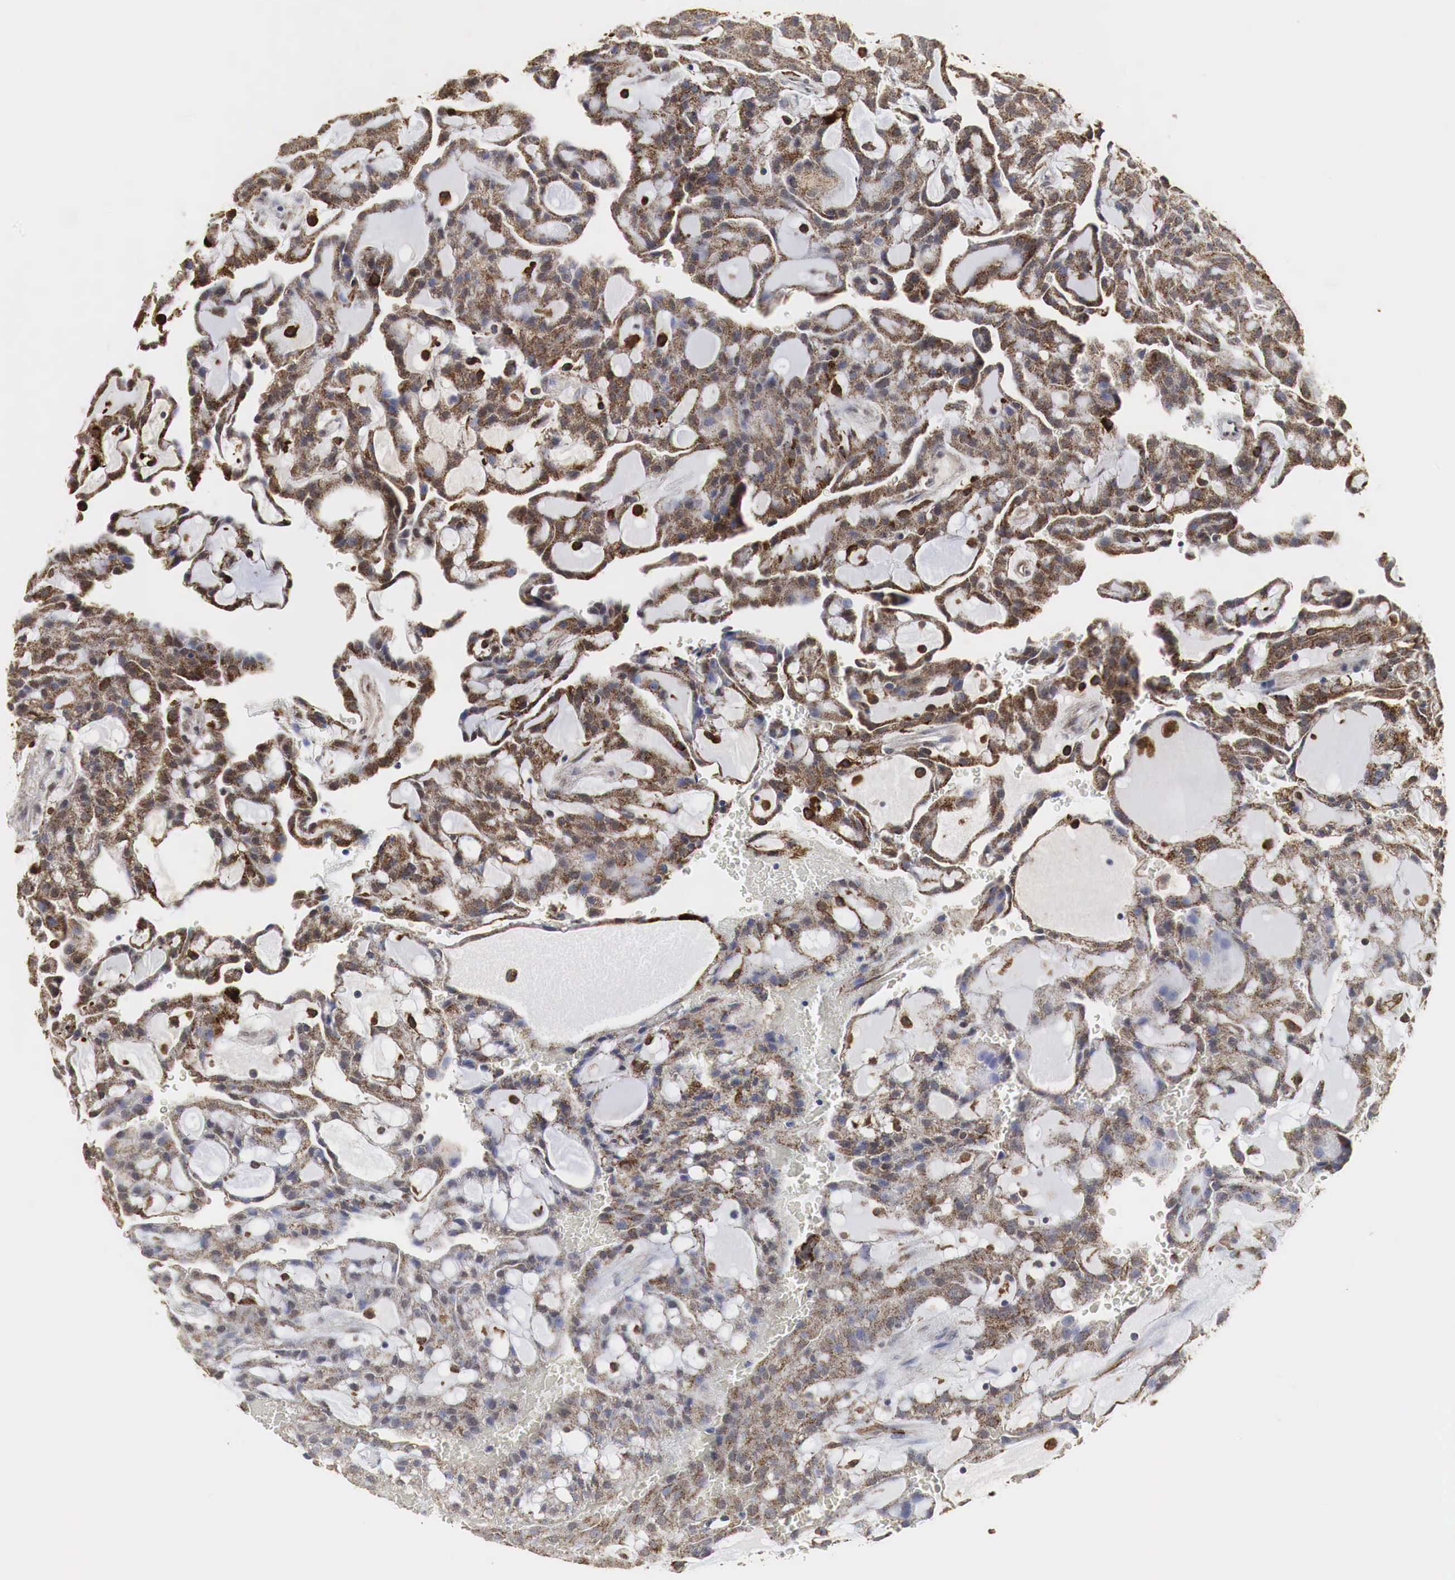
{"staining": {"intensity": "moderate", "quantity": ">75%", "location": "cytoplasmic/membranous"}, "tissue": "renal cancer", "cell_type": "Tumor cells", "image_type": "cancer", "snomed": [{"axis": "morphology", "description": "Adenocarcinoma, NOS"}, {"axis": "topography", "description": "Kidney"}], "caption": "Immunohistochemistry (IHC) (DAB (3,3'-diaminobenzidine)) staining of renal cancer displays moderate cytoplasmic/membranous protein staining in approximately >75% of tumor cells. (DAB (3,3'-diaminobenzidine) IHC, brown staining for protein, blue staining for nuclei).", "gene": "SPIN1", "patient": {"sex": "male", "age": 63}}